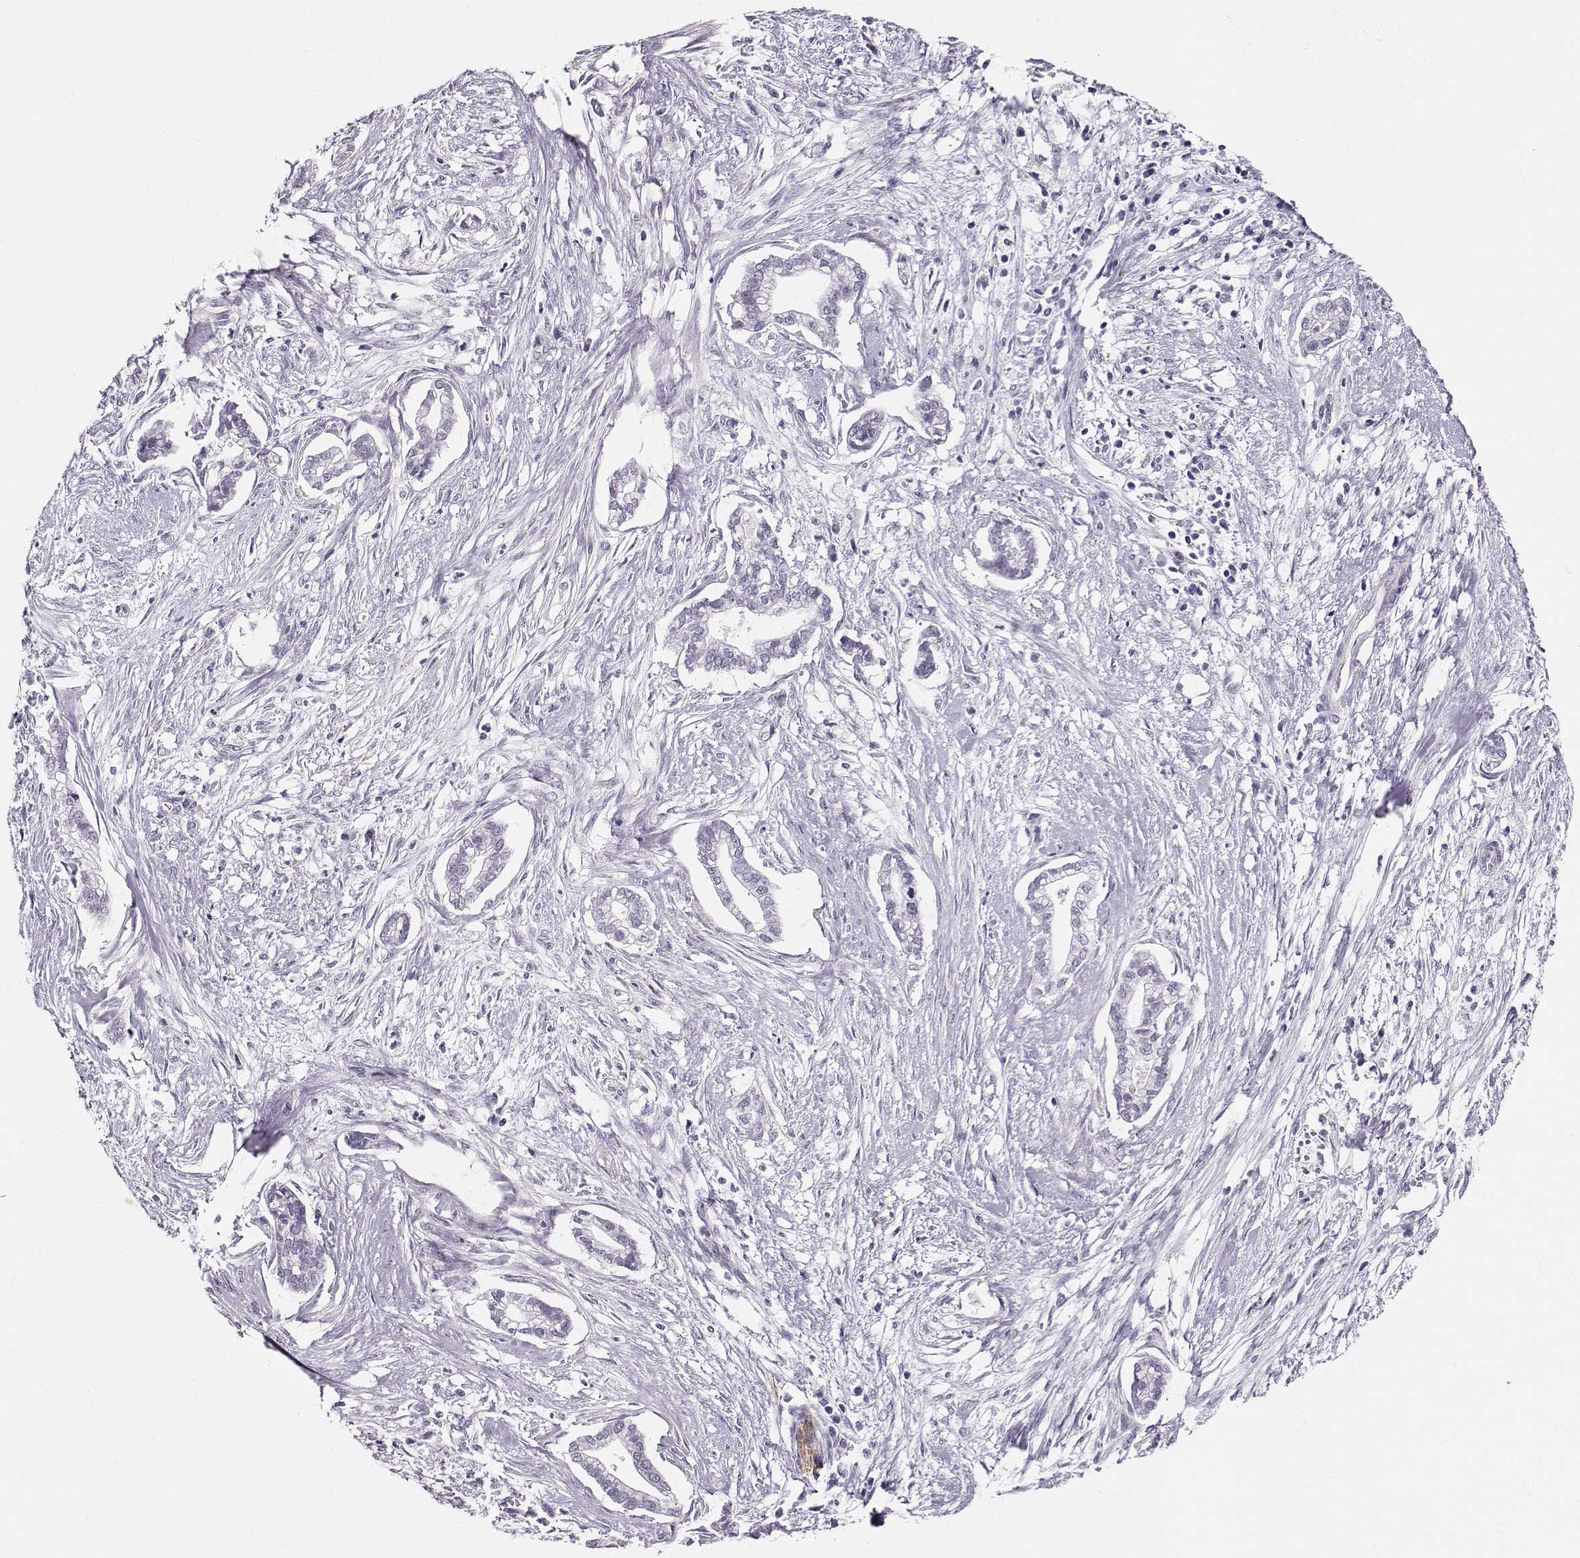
{"staining": {"intensity": "negative", "quantity": "none", "location": "none"}, "tissue": "cervical cancer", "cell_type": "Tumor cells", "image_type": "cancer", "snomed": [{"axis": "morphology", "description": "Adenocarcinoma, NOS"}, {"axis": "topography", "description": "Cervix"}], "caption": "High power microscopy histopathology image of an immunohistochemistry micrograph of cervical adenocarcinoma, revealing no significant expression in tumor cells.", "gene": "RBM44", "patient": {"sex": "female", "age": 62}}